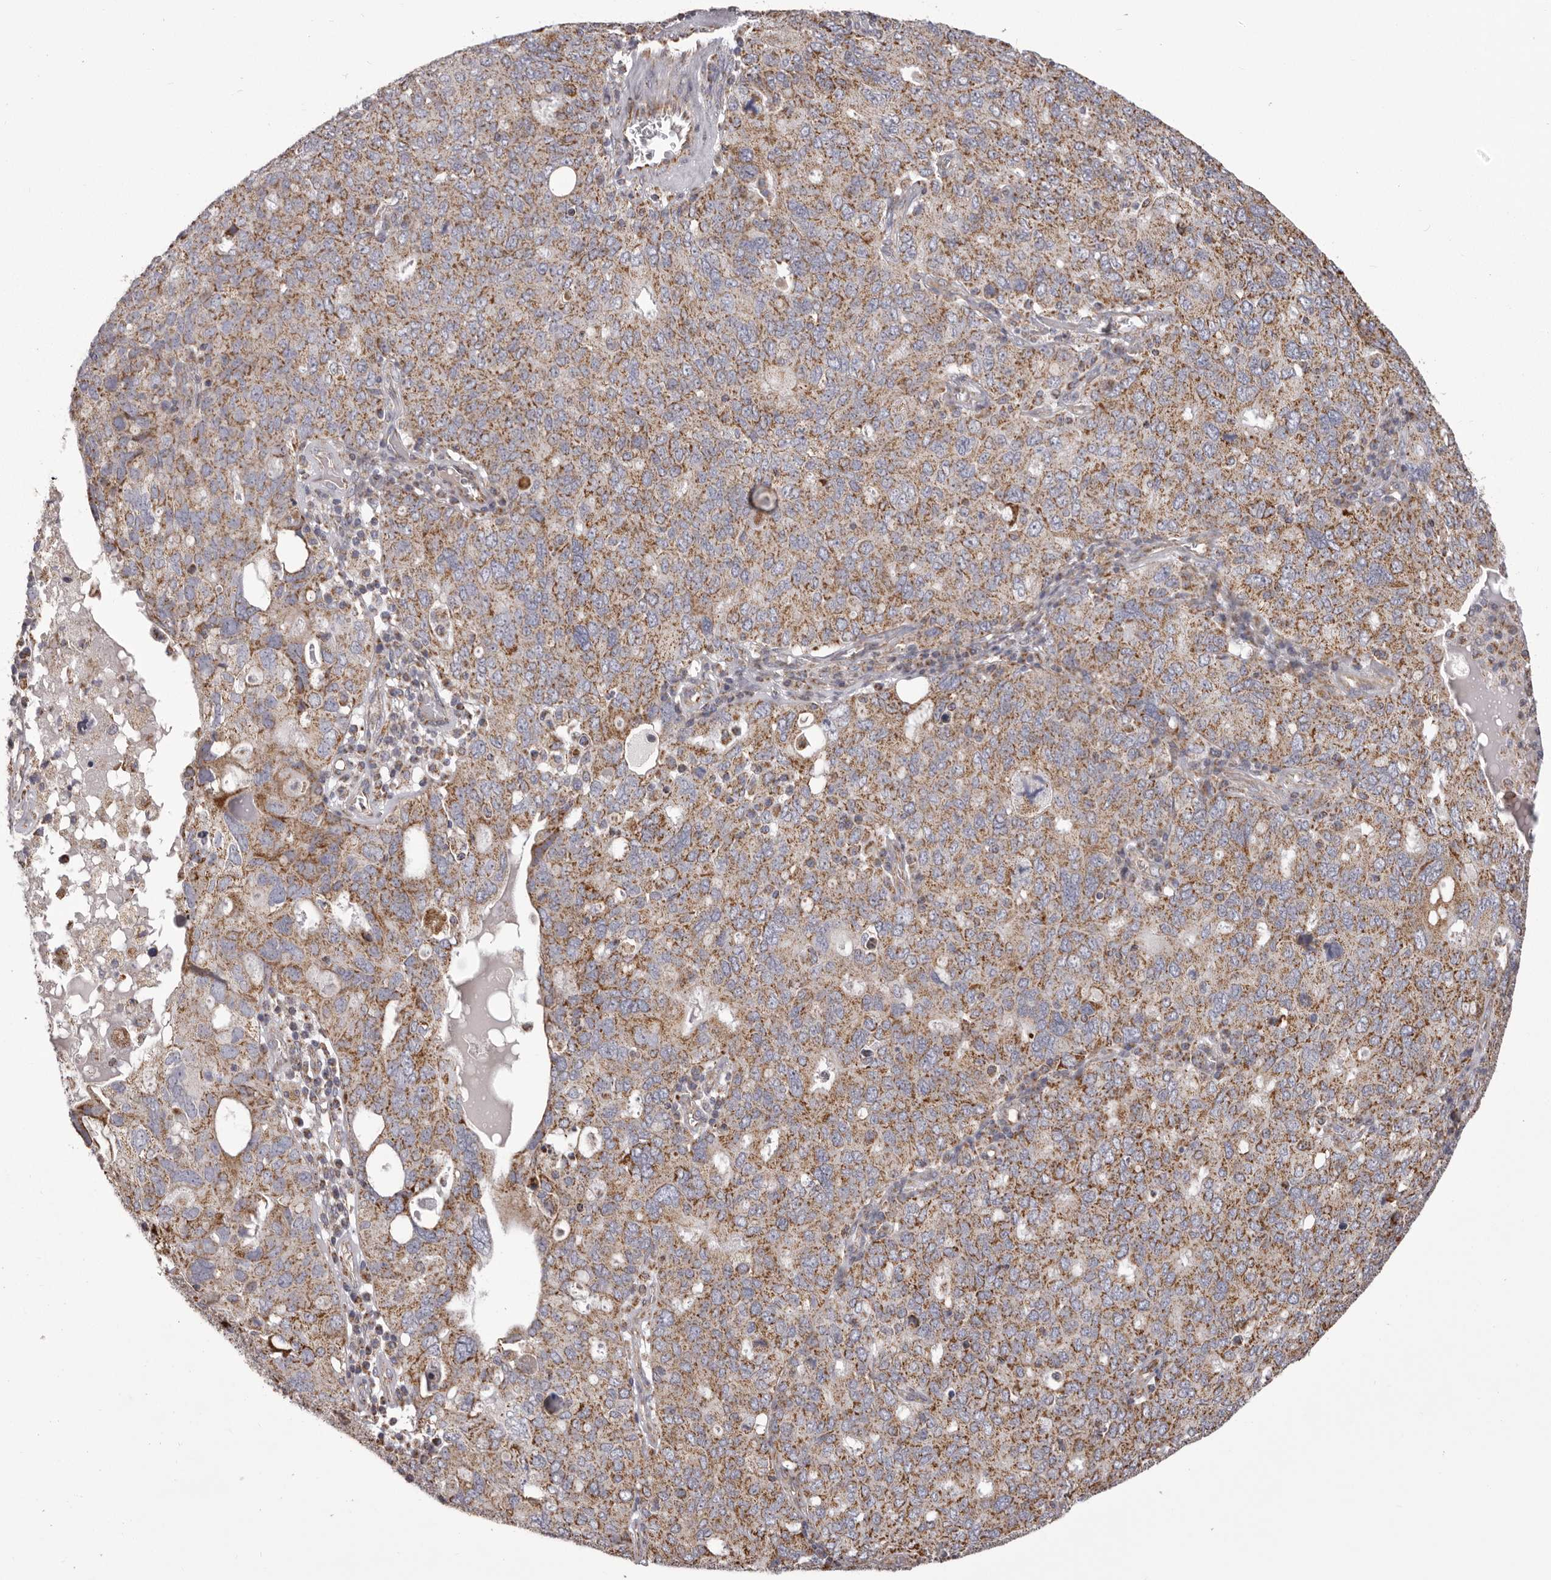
{"staining": {"intensity": "moderate", "quantity": ">75%", "location": "cytoplasmic/membranous"}, "tissue": "ovarian cancer", "cell_type": "Tumor cells", "image_type": "cancer", "snomed": [{"axis": "morphology", "description": "Carcinoma, endometroid"}, {"axis": "topography", "description": "Ovary"}], "caption": "The histopathology image shows a brown stain indicating the presence of a protein in the cytoplasmic/membranous of tumor cells in ovarian cancer.", "gene": "CHRM2", "patient": {"sex": "female", "age": 62}}